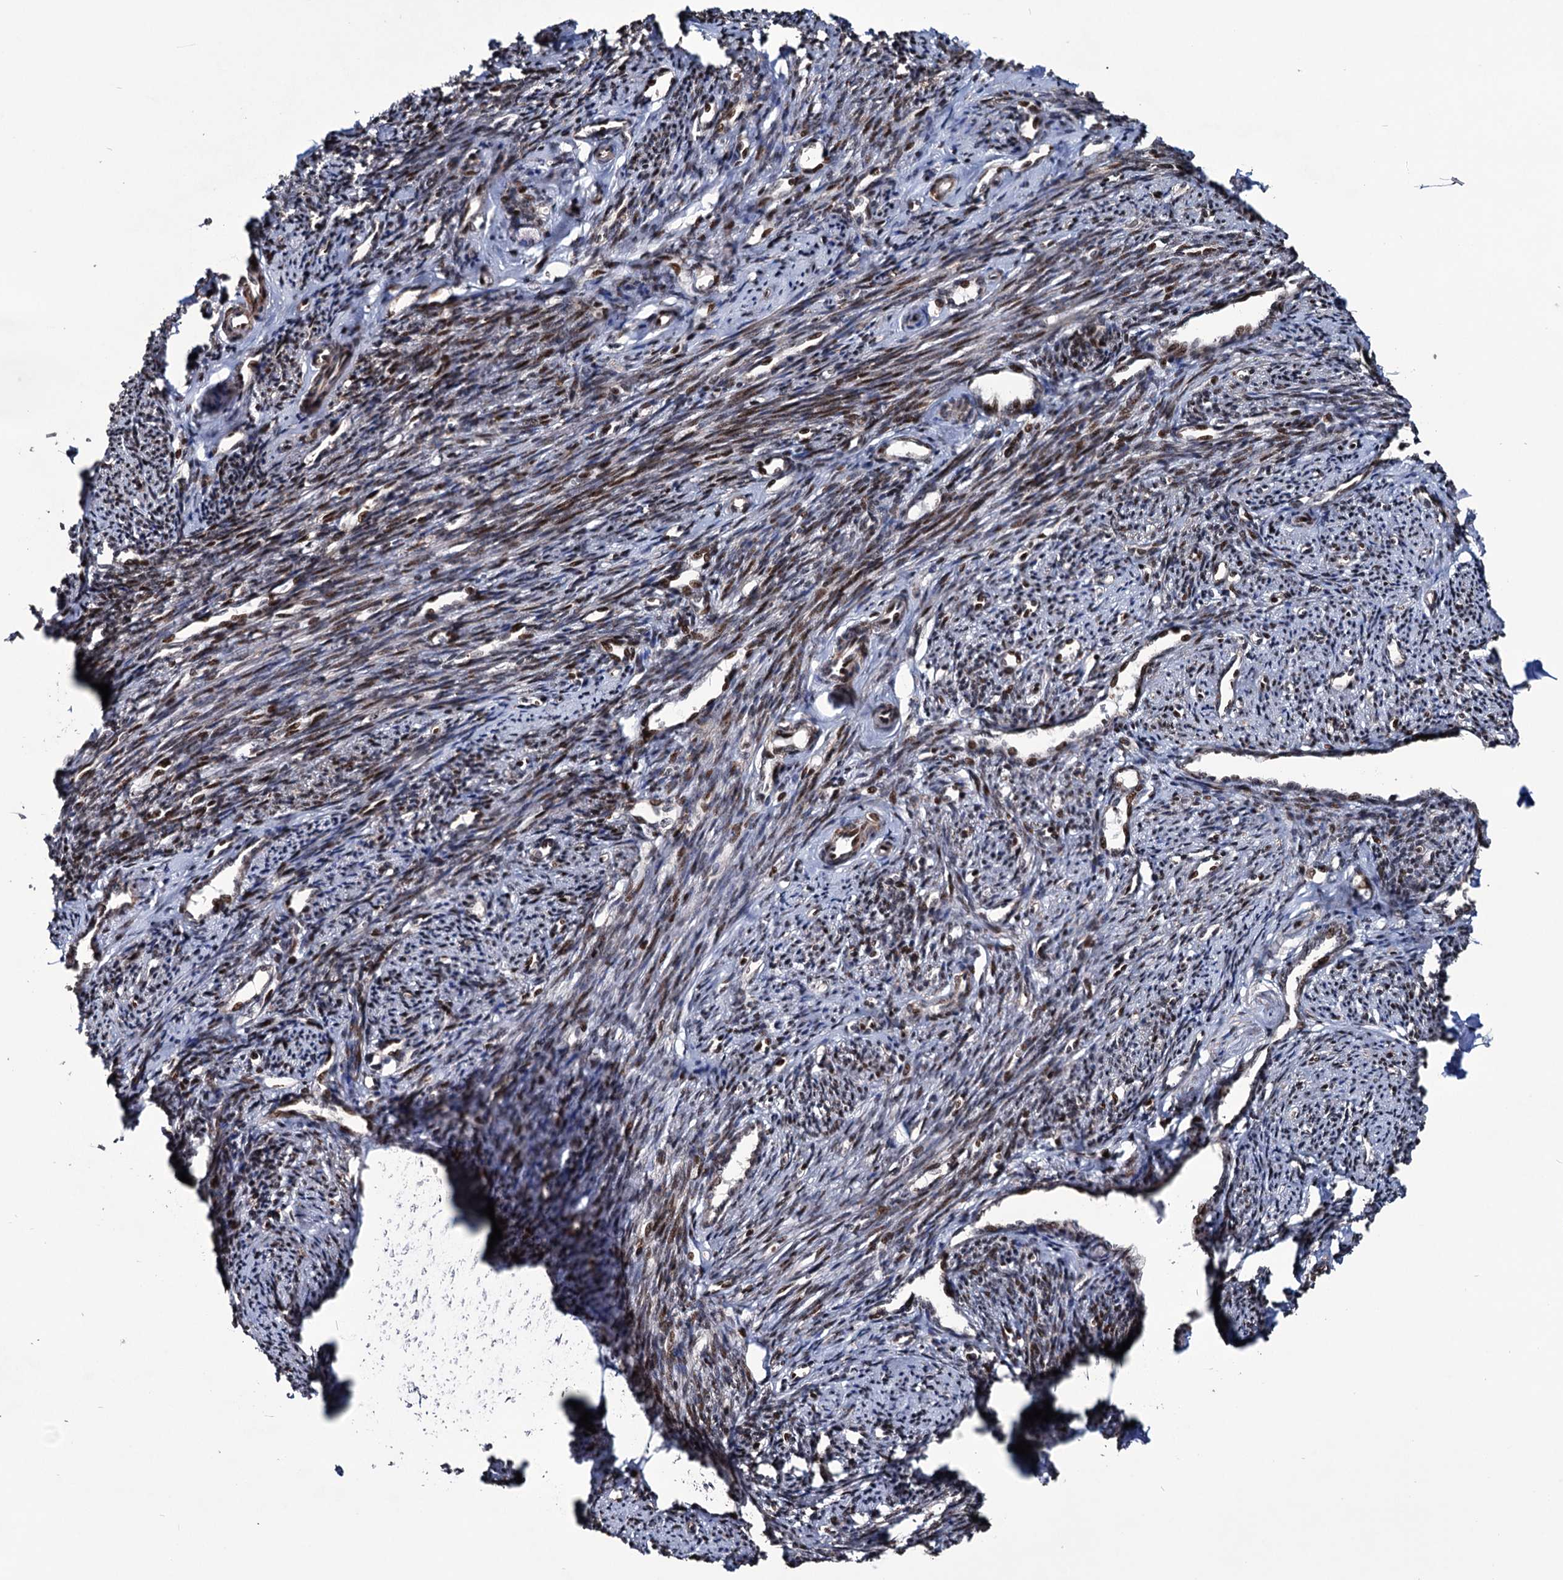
{"staining": {"intensity": "strong", "quantity": ">75%", "location": "cytoplasmic/membranous"}, "tissue": "smooth muscle", "cell_type": "Smooth muscle cells", "image_type": "normal", "snomed": [{"axis": "morphology", "description": "Normal tissue, NOS"}, {"axis": "topography", "description": "Smooth muscle"}, {"axis": "topography", "description": "Uterus"}], "caption": "Strong cytoplasmic/membranous protein positivity is present in approximately >75% of smooth muscle cells in smooth muscle.", "gene": "EYA4", "patient": {"sex": "female", "age": 59}}